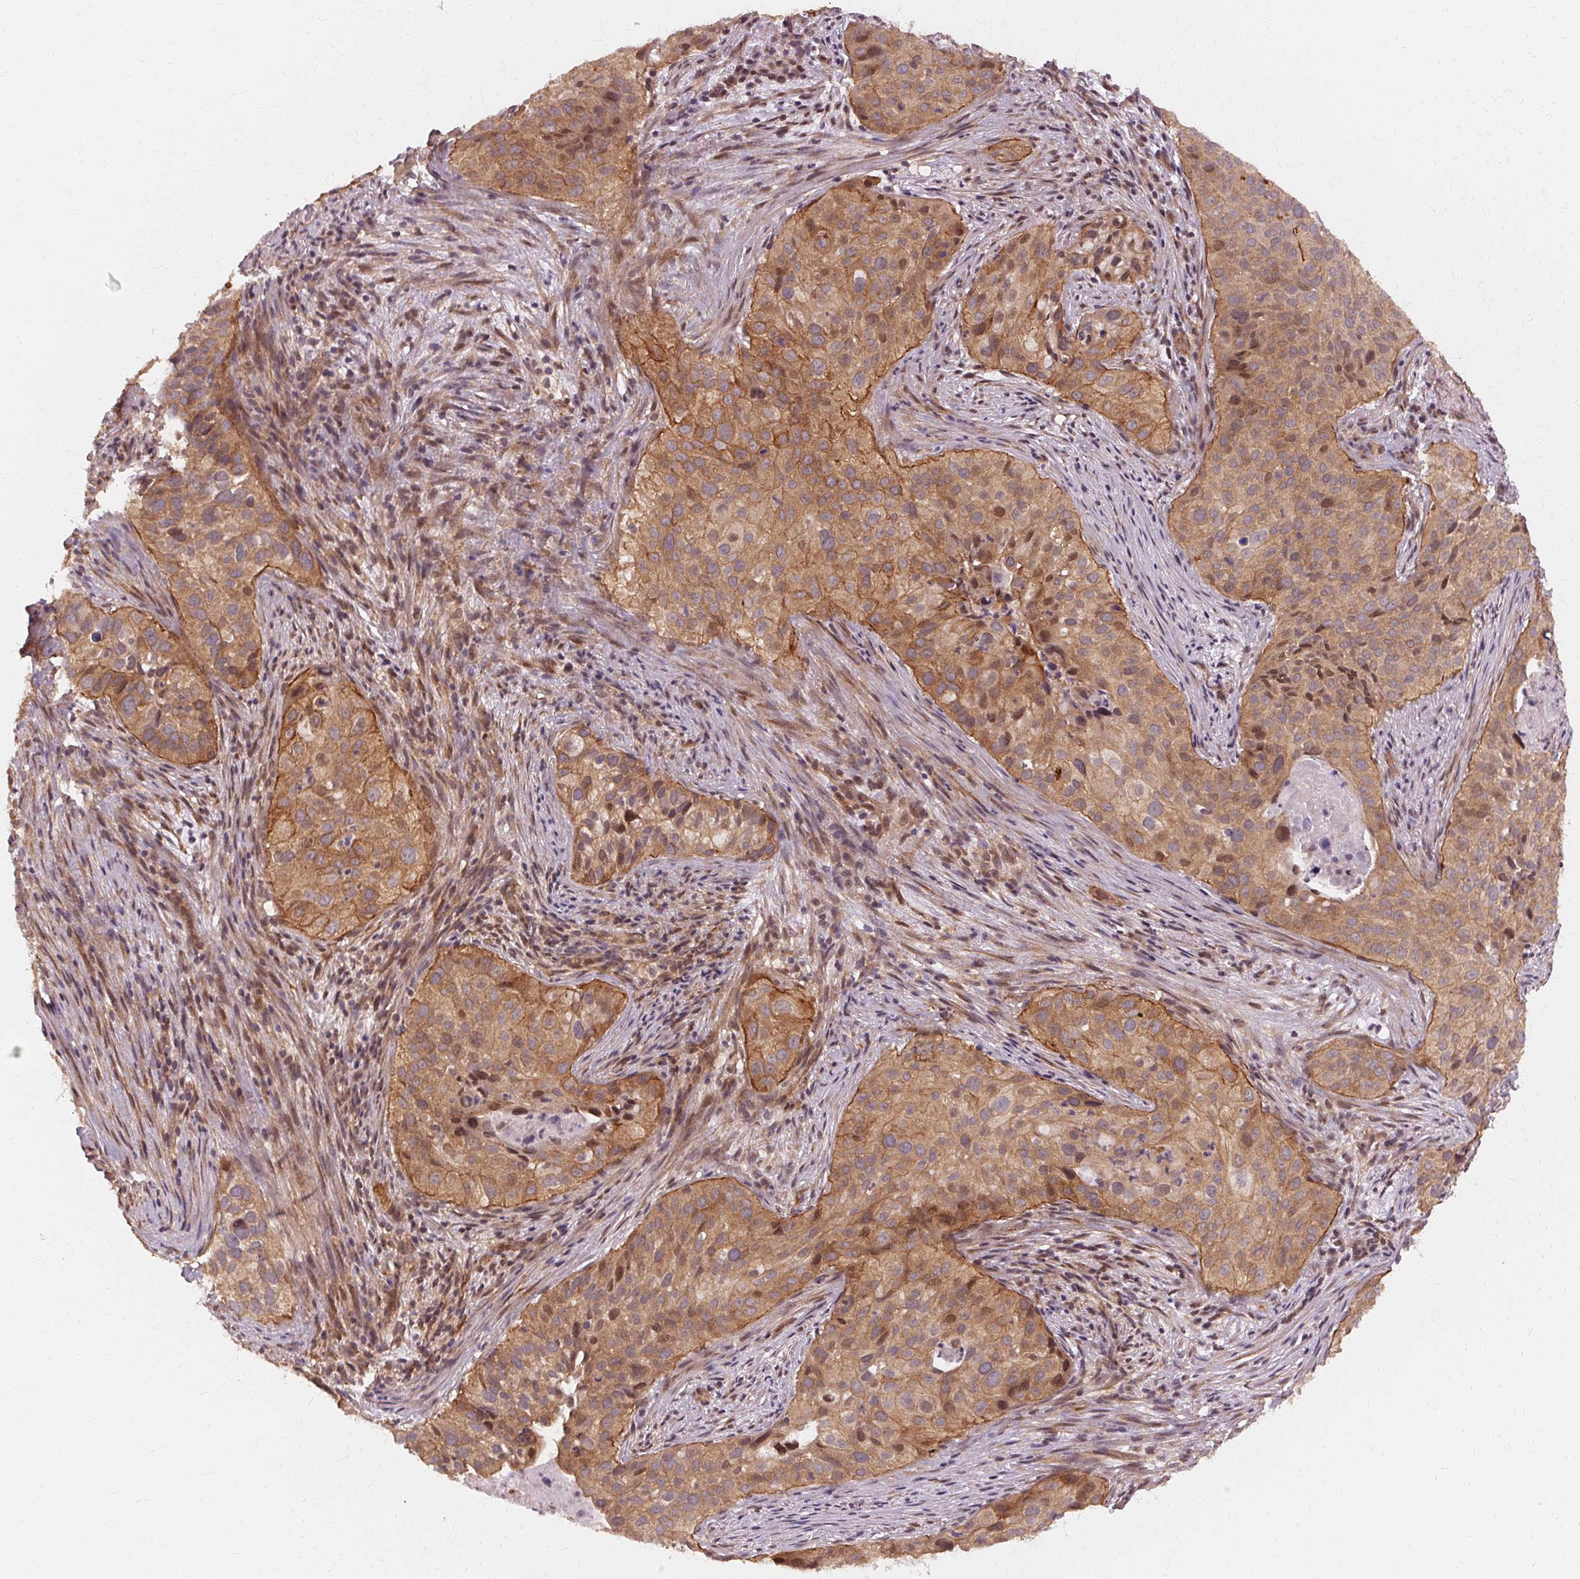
{"staining": {"intensity": "moderate", "quantity": ">75%", "location": "cytoplasmic/membranous,nuclear"}, "tissue": "cervical cancer", "cell_type": "Tumor cells", "image_type": "cancer", "snomed": [{"axis": "morphology", "description": "Squamous cell carcinoma, NOS"}, {"axis": "topography", "description": "Cervix"}], "caption": "About >75% of tumor cells in cervical cancer reveal moderate cytoplasmic/membranous and nuclear protein staining as visualized by brown immunohistochemical staining.", "gene": "USP8", "patient": {"sex": "female", "age": 38}}